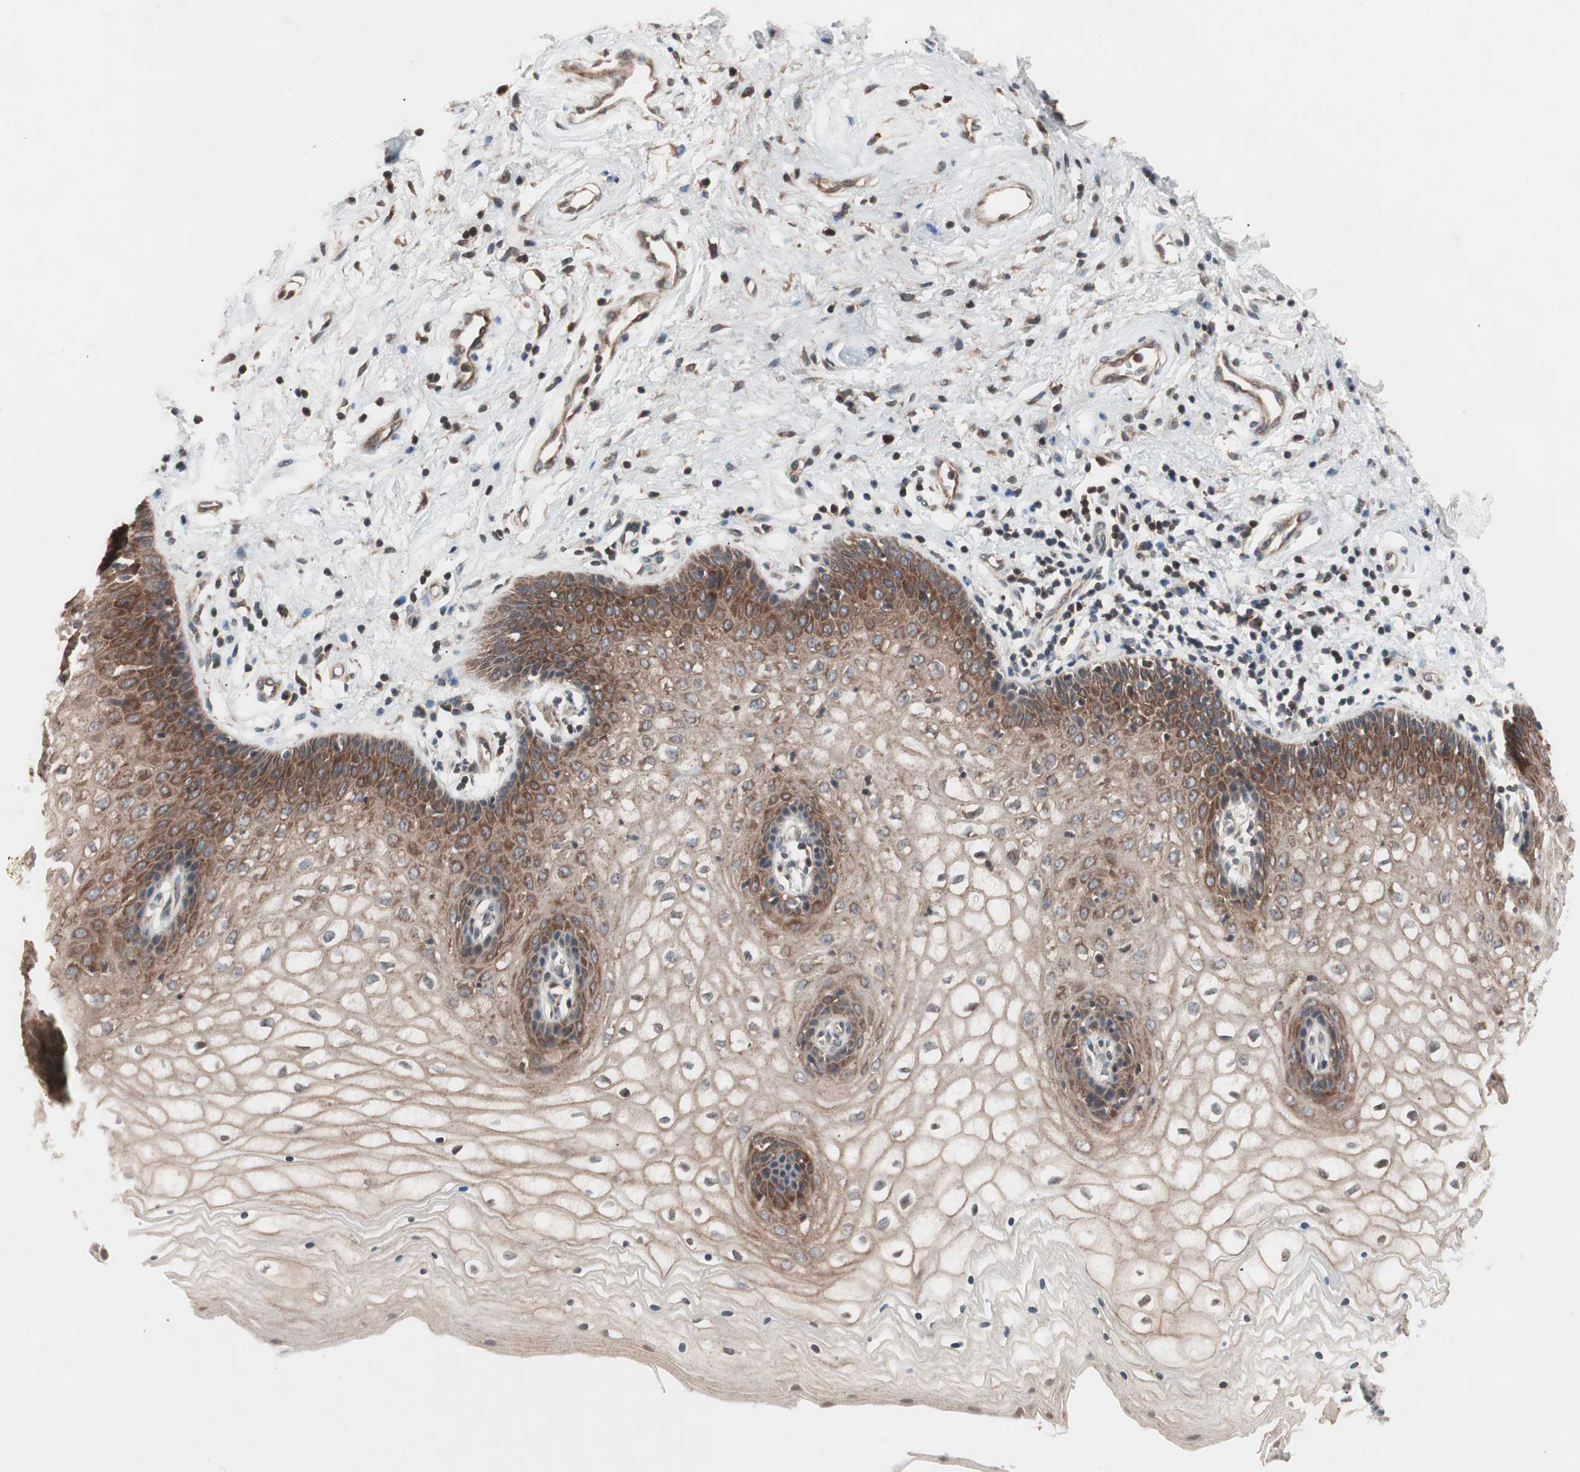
{"staining": {"intensity": "strong", "quantity": ">75%", "location": "cytoplasmic/membranous"}, "tissue": "vagina", "cell_type": "Squamous epithelial cells", "image_type": "normal", "snomed": [{"axis": "morphology", "description": "Normal tissue, NOS"}, {"axis": "topography", "description": "Vagina"}], "caption": "High-power microscopy captured an IHC image of normal vagina, revealing strong cytoplasmic/membranous expression in about >75% of squamous epithelial cells.", "gene": "NF2", "patient": {"sex": "female", "age": 34}}